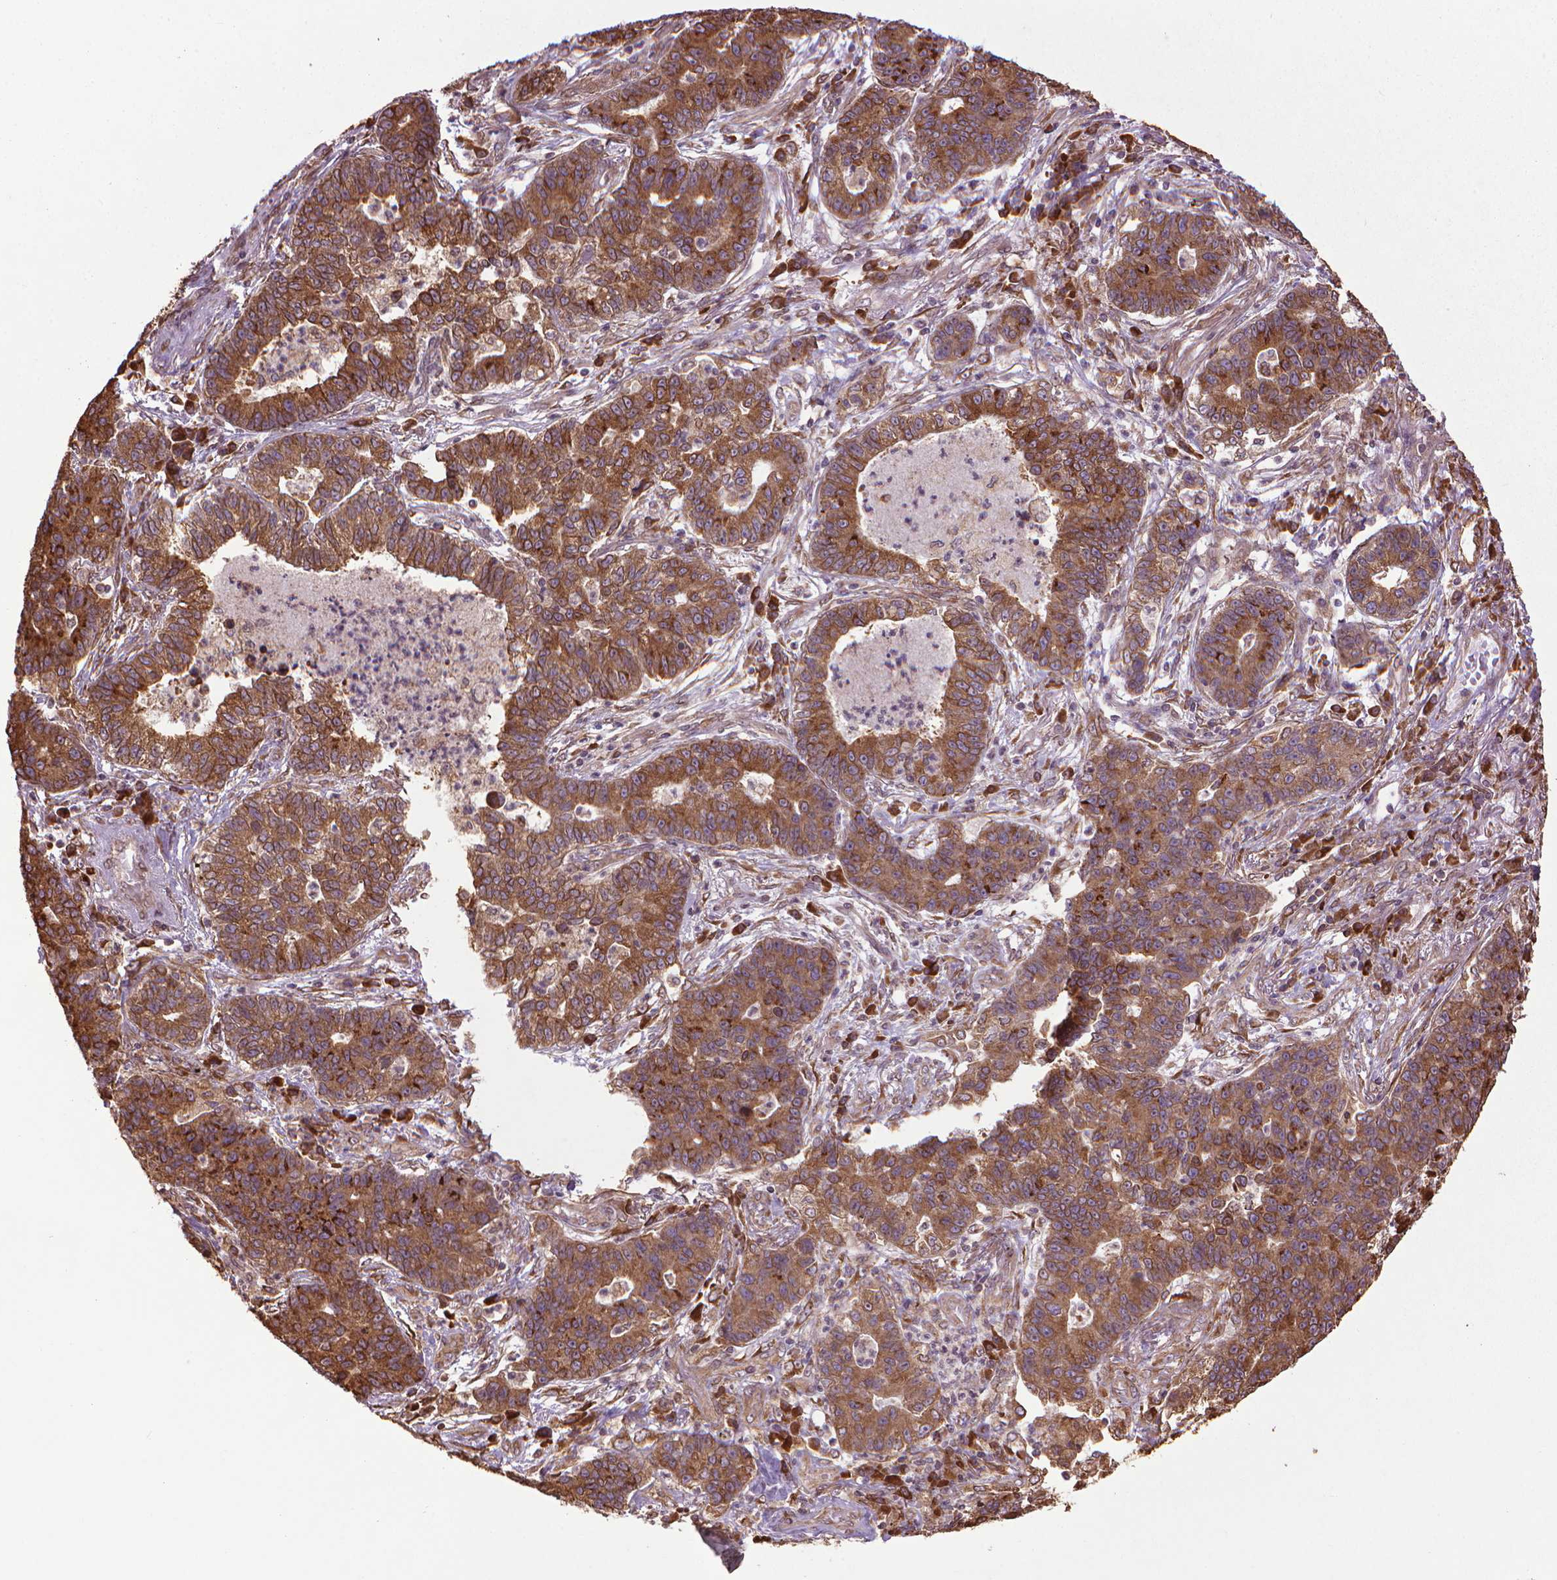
{"staining": {"intensity": "moderate", "quantity": ">75%", "location": "cytoplasmic/membranous"}, "tissue": "lung cancer", "cell_type": "Tumor cells", "image_type": "cancer", "snomed": [{"axis": "morphology", "description": "Adenocarcinoma, NOS"}, {"axis": "topography", "description": "Lung"}], "caption": "This image demonstrates immunohistochemistry staining of human lung adenocarcinoma, with medium moderate cytoplasmic/membranous expression in approximately >75% of tumor cells.", "gene": "GAS1", "patient": {"sex": "female", "age": 57}}